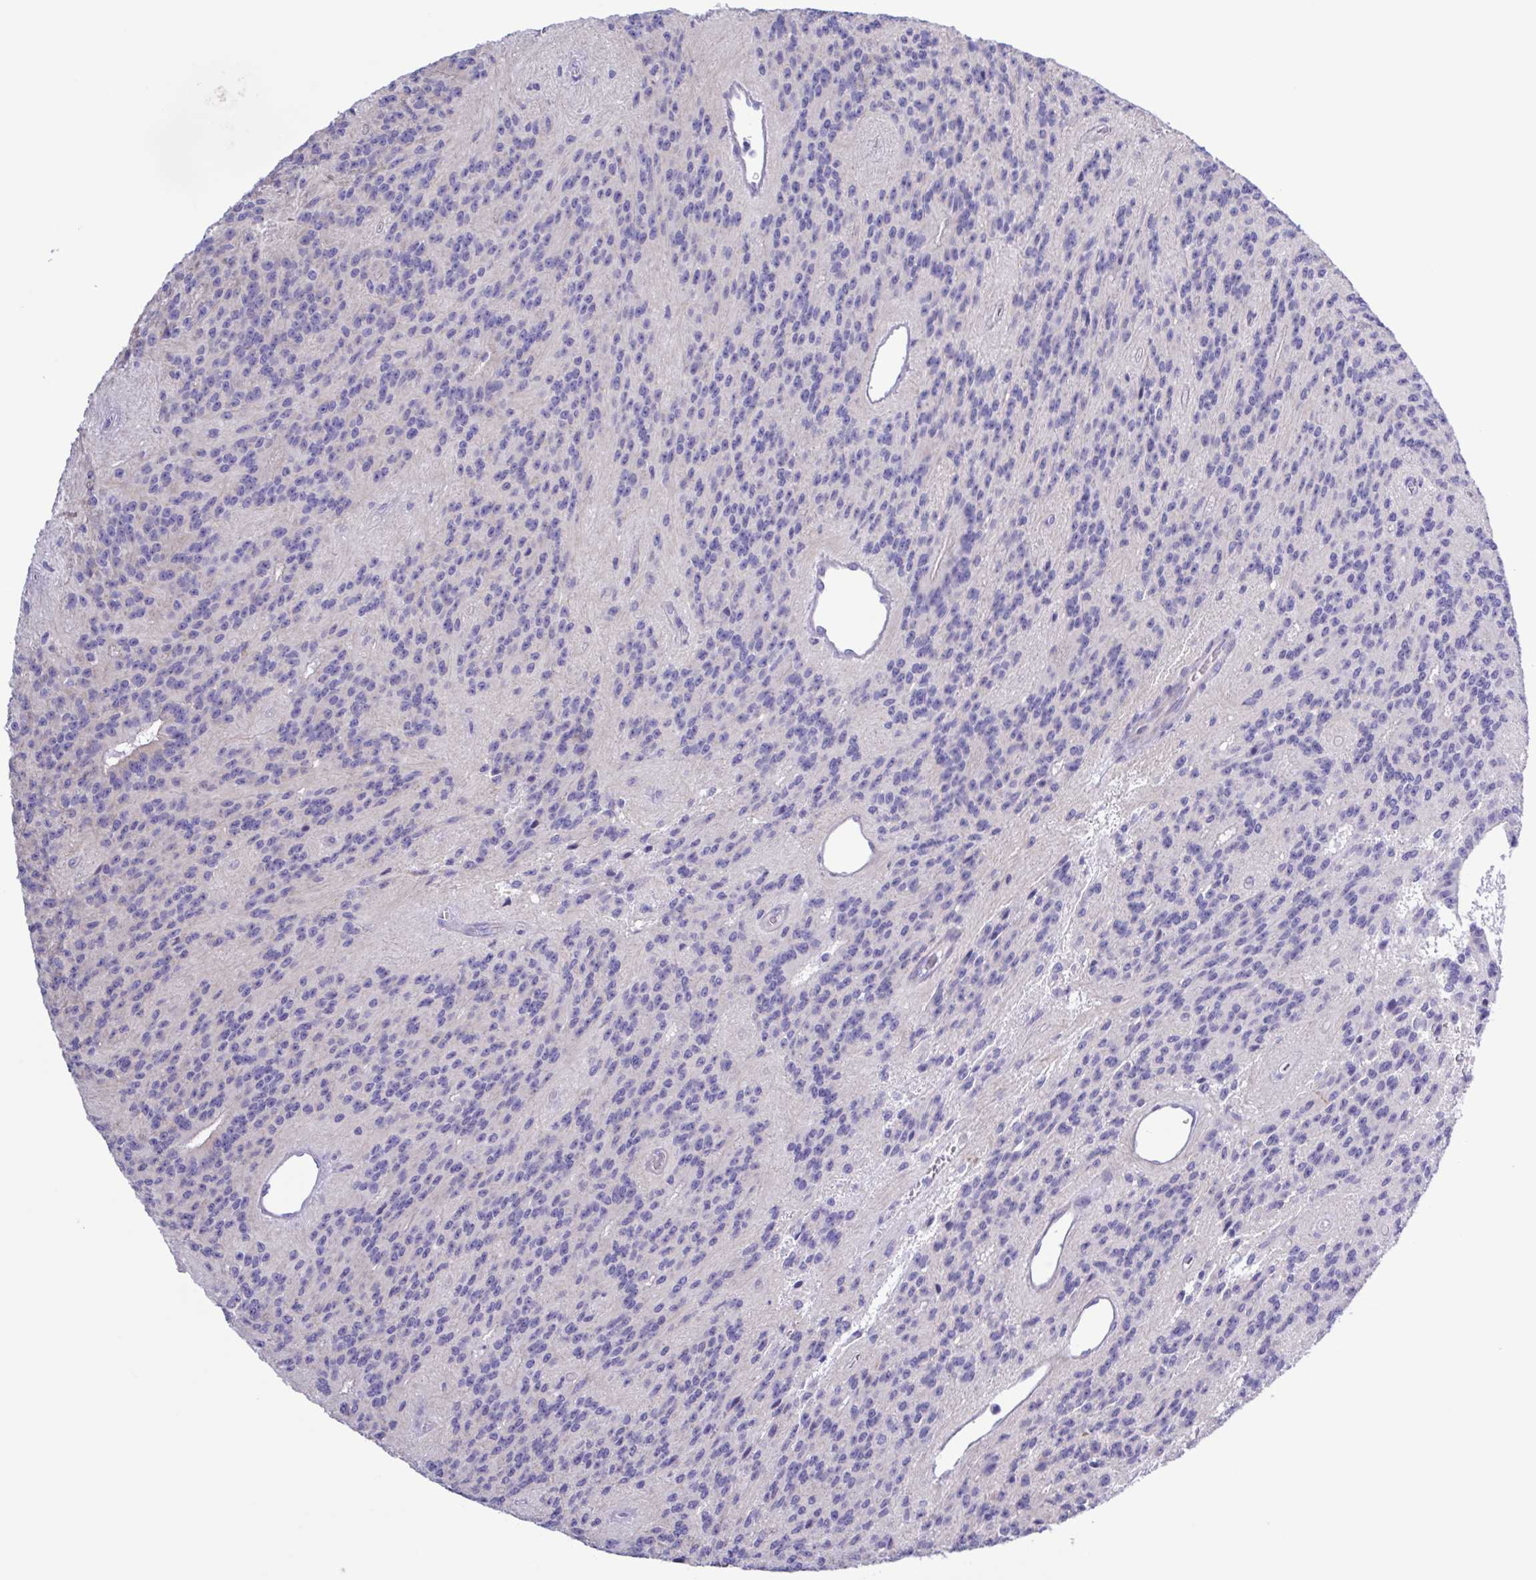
{"staining": {"intensity": "negative", "quantity": "none", "location": "none"}, "tissue": "glioma", "cell_type": "Tumor cells", "image_type": "cancer", "snomed": [{"axis": "morphology", "description": "Glioma, malignant, Low grade"}, {"axis": "topography", "description": "Brain"}], "caption": "Immunohistochemistry of human glioma reveals no staining in tumor cells. Brightfield microscopy of immunohistochemistry stained with DAB (3,3'-diaminobenzidine) (brown) and hematoxylin (blue), captured at high magnification.", "gene": "CYP11A1", "patient": {"sex": "male", "age": 31}}